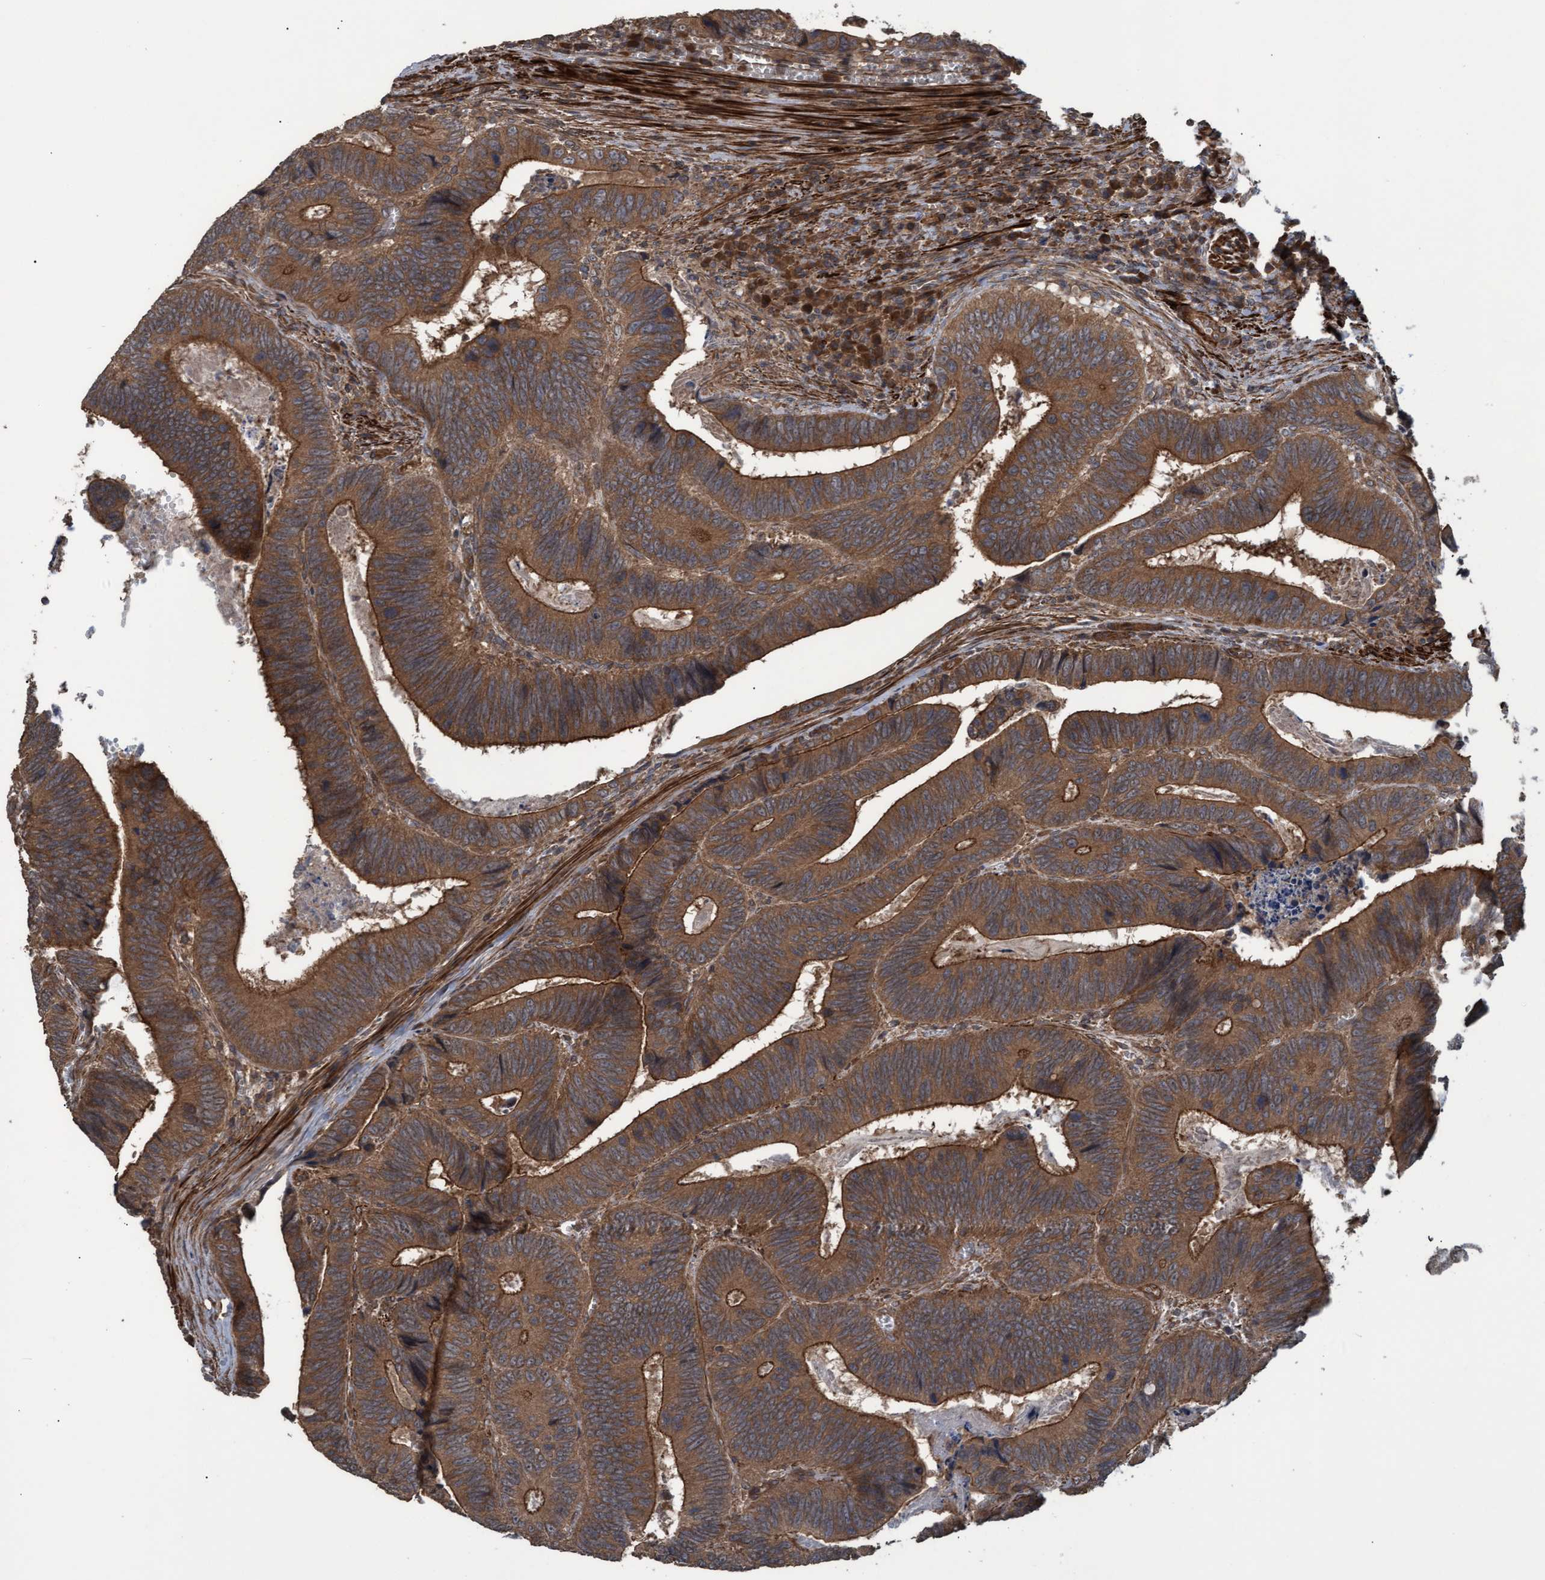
{"staining": {"intensity": "moderate", "quantity": ">75%", "location": "cytoplasmic/membranous"}, "tissue": "colorectal cancer", "cell_type": "Tumor cells", "image_type": "cancer", "snomed": [{"axis": "morphology", "description": "Inflammation, NOS"}, {"axis": "morphology", "description": "Adenocarcinoma, NOS"}, {"axis": "topography", "description": "Colon"}], "caption": "Protein staining by immunohistochemistry (IHC) exhibits moderate cytoplasmic/membranous staining in approximately >75% of tumor cells in colorectal adenocarcinoma.", "gene": "GGT6", "patient": {"sex": "male", "age": 72}}